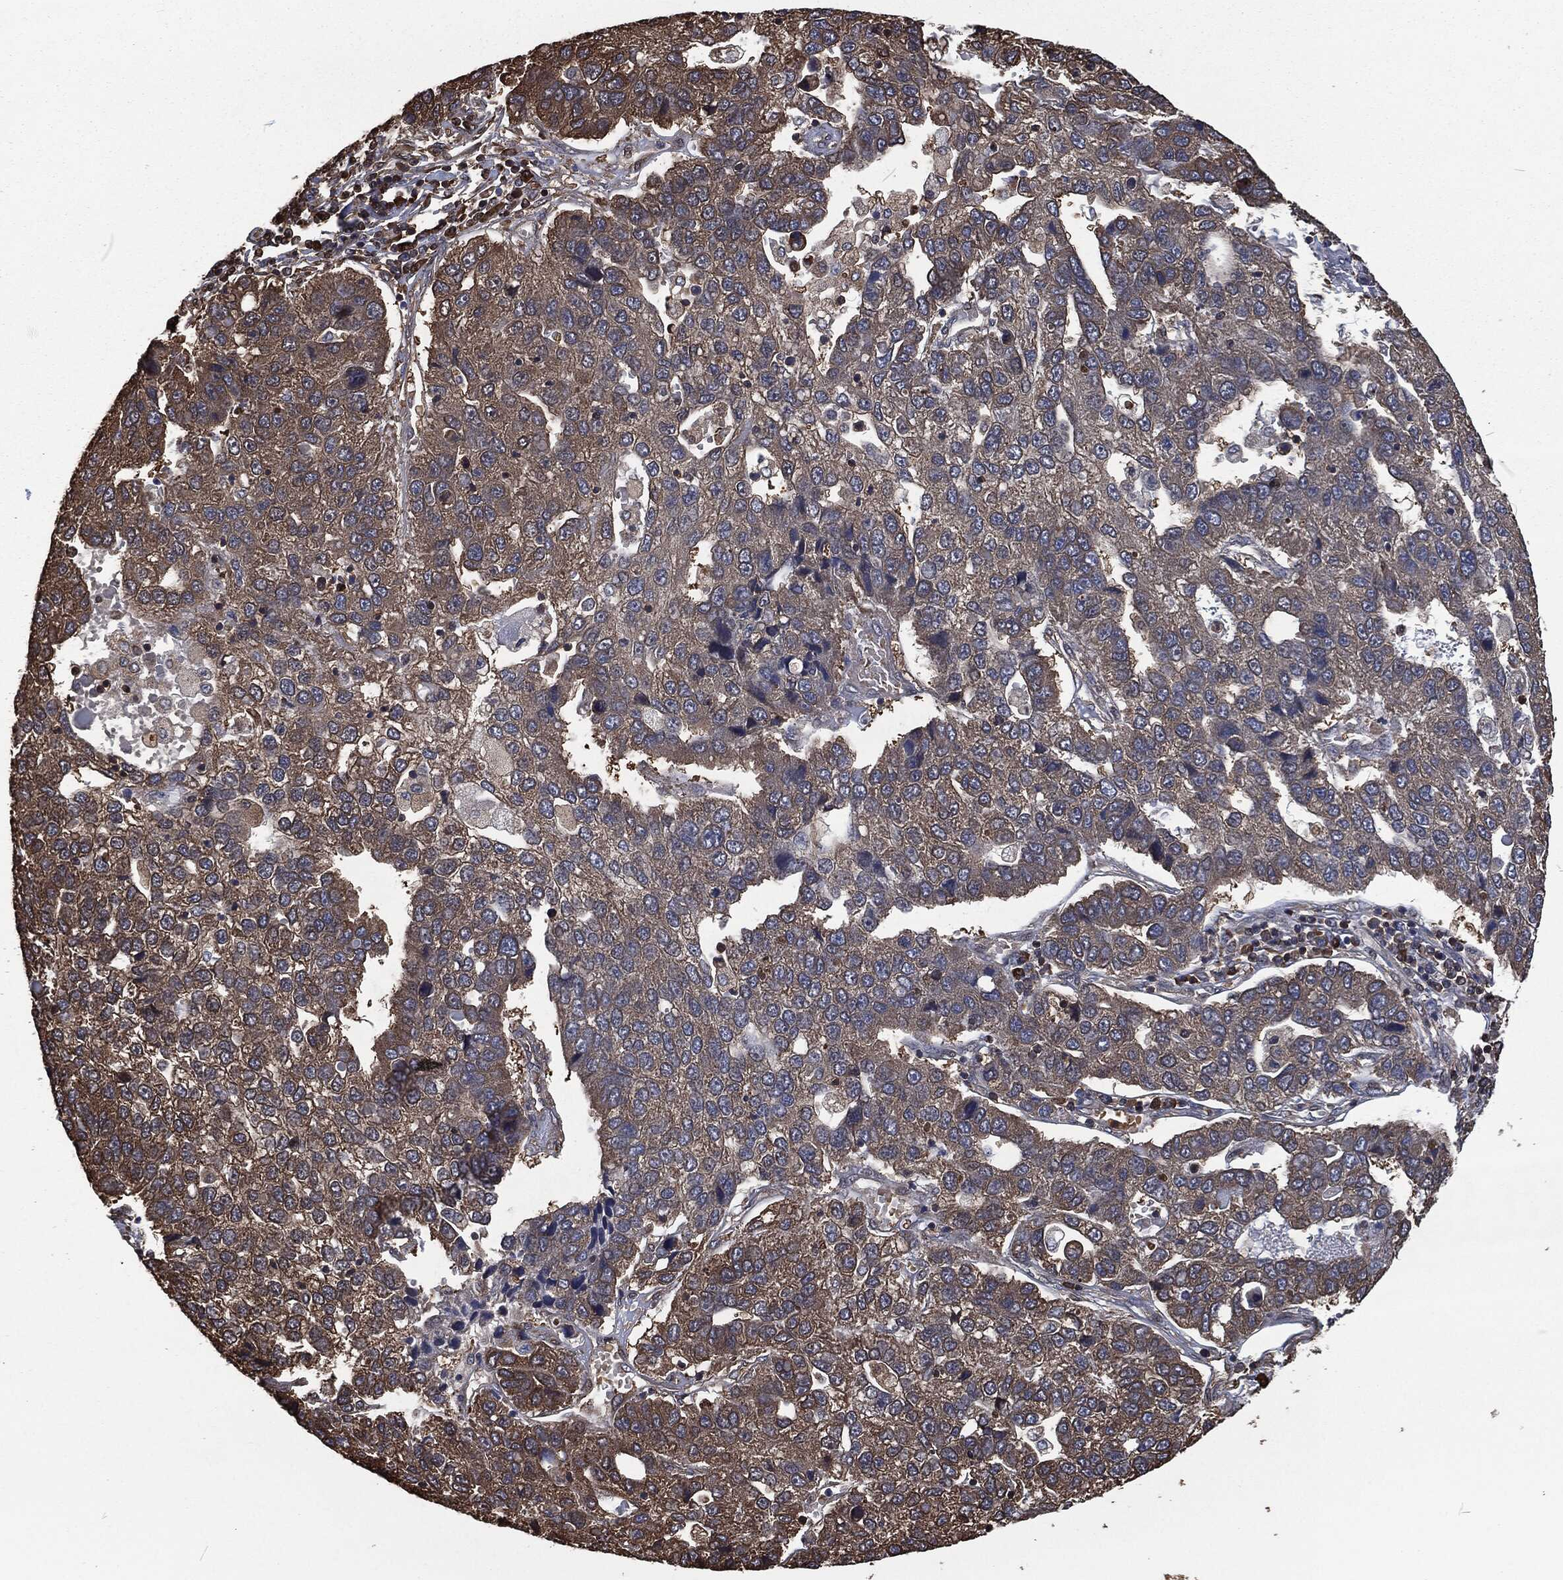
{"staining": {"intensity": "strong", "quantity": "<25%", "location": "cytoplasmic/membranous"}, "tissue": "pancreatic cancer", "cell_type": "Tumor cells", "image_type": "cancer", "snomed": [{"axis": "morphology", "description": "Adenocarcinoma, NOS"}, {"axis": "topography", "description": "Pancreas"}], "caption": "Strong cytoplasmic/membranous positivity for a protein is seen in approximately <25% of tumor cells of pancreatic cancer using IHC.", "gene": "PRDX4", "patient": {"sex": "female", "age": 61}}